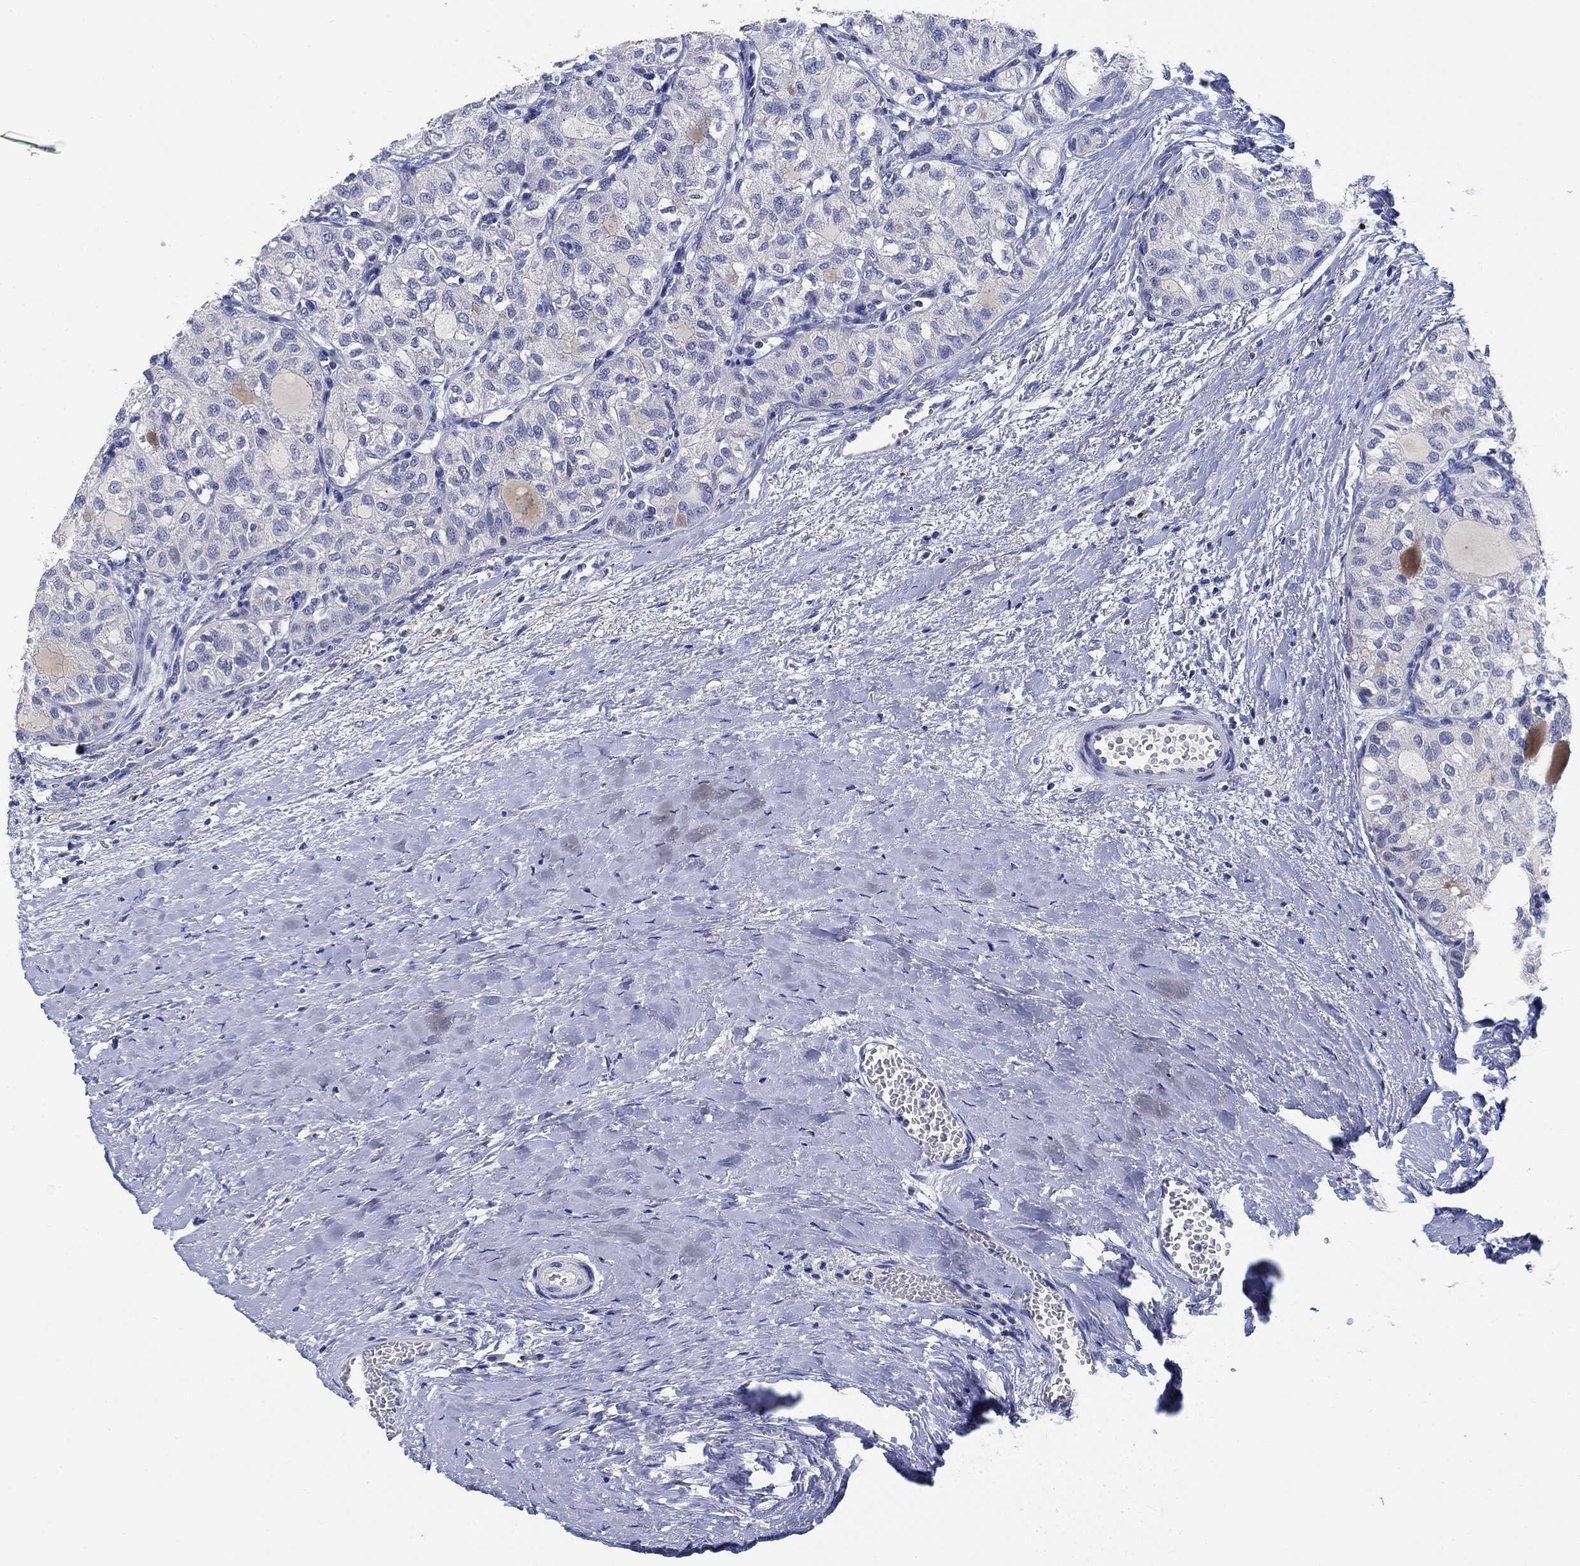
{"staining": {"intensity": "negative", "quantity": "none", "location": "none"}, "tissue": "thyroid cancer", "cell_type": "Tumor cells", "image_type": "cancer", "snomed": [{"axis": "morphology", "description": "Follicular adenoma carcinoma, NOS"}, {"axis": "topography", "description": "Thyroid gland"}], "caption": "Tumor cells show no significant protein positivity in thyroid cancer (follicular adenoma carcinoma).", "gene": "CLUL1", "patient": {"sex": "male", "age": 75}}